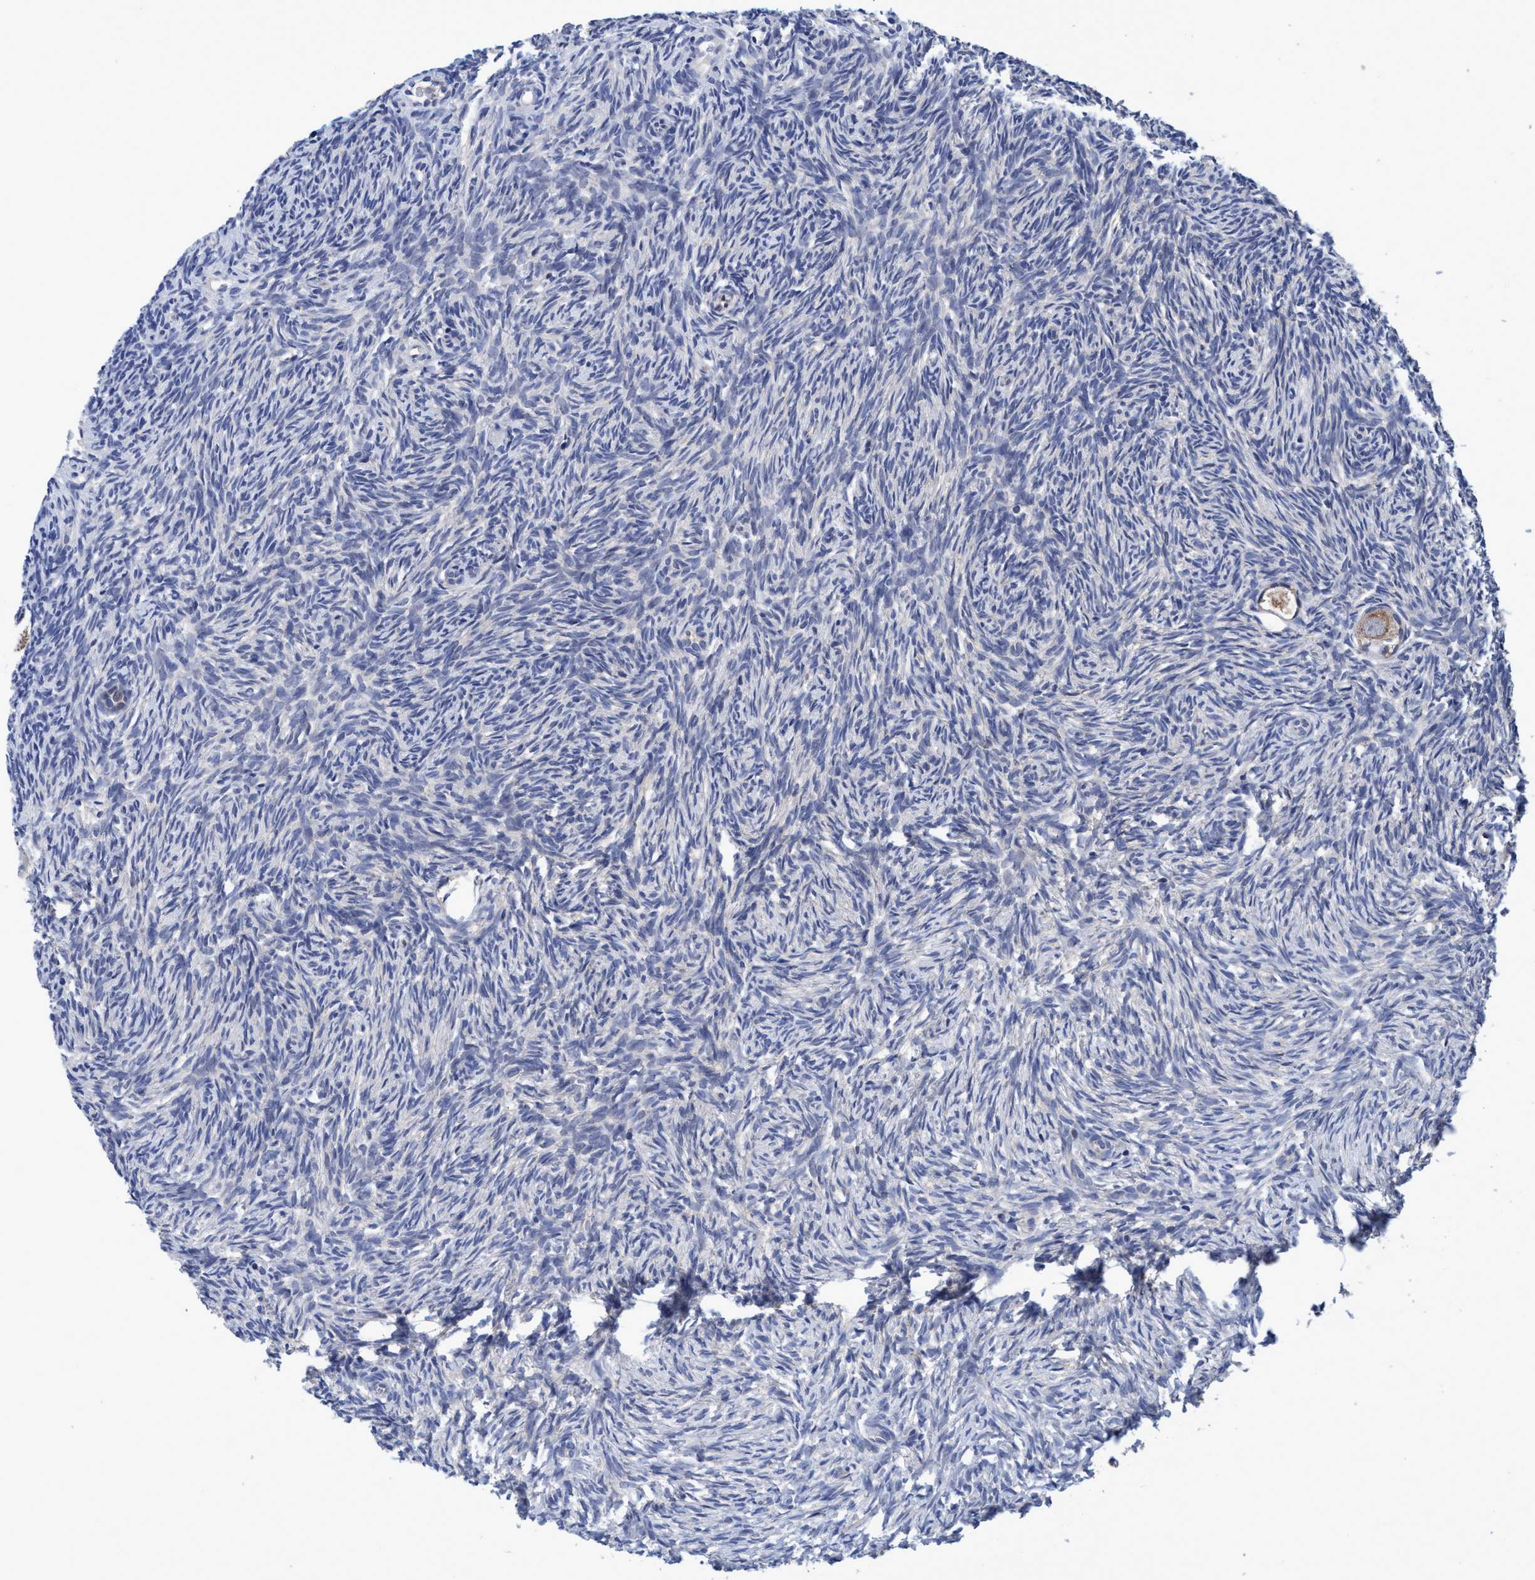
{"staining": {"intensity": "weak", "quantity": ">75%", "location": "cytoplasmic/membranous"}, "tissue": "ovary", "cell_type": "Follicle cells", "image_type": "normal", "snomed": [{"axis": "morphology", "description": "Normal tissue, NOS"}, {"axis": "topography", "description": "Ovary"}], "caption": "A brown stain shows weak cytoplasmic/membranous staining of a protein in follicle cells of normal ovary. The staining is performed using DAB brown chromogen to label protein expression. The nuclei are counter-stained blue using hematoxylin.", "gene": "CALCOCO2", "patient": {"sex": "female", "age": 35}}